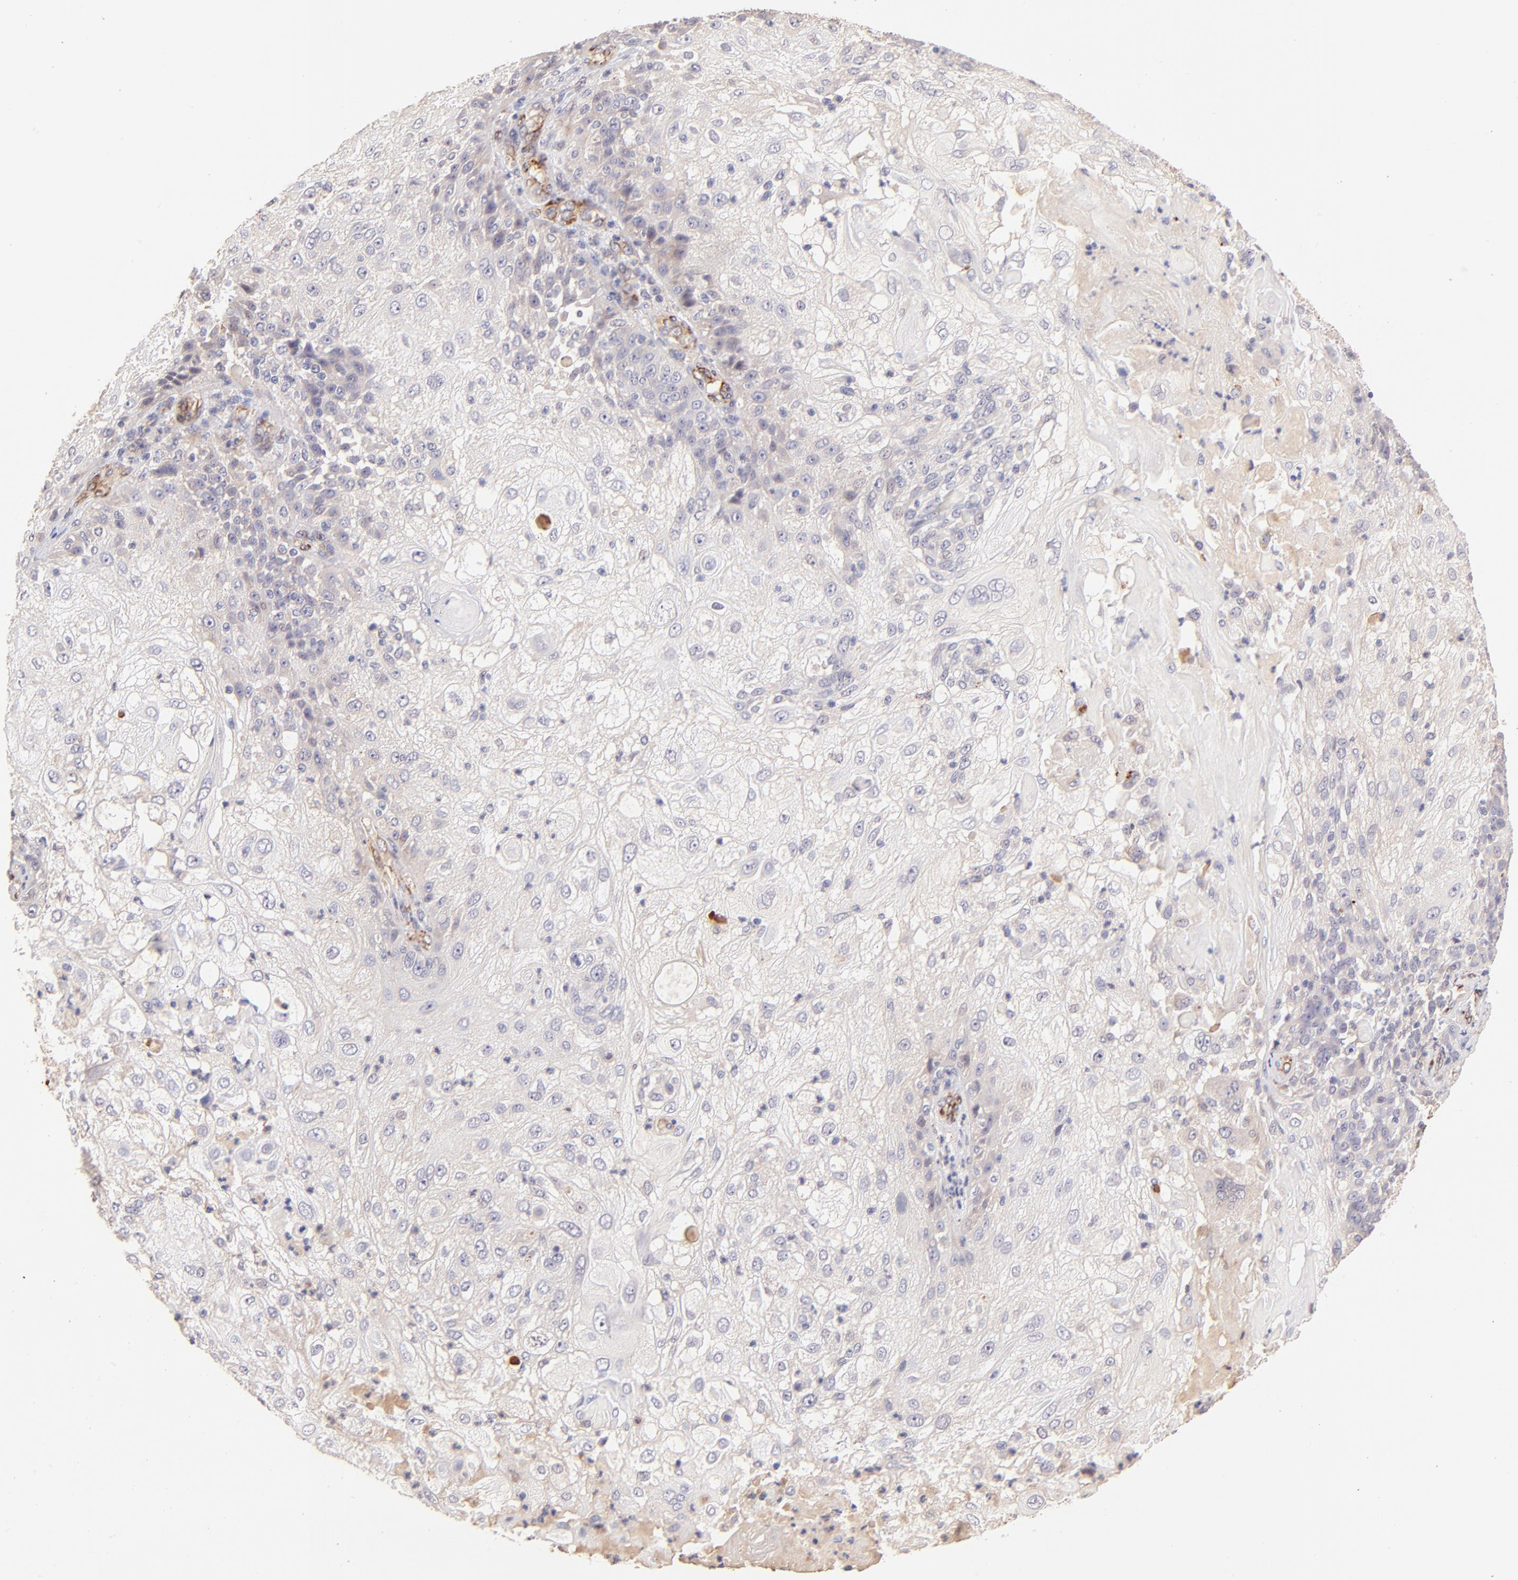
{"staining": {"intensity": "weak", "quantity": "<25%", "location": "cytoplasmic/membranous"}, "tissue": "skin cancer", "cell_type": "Tumor cells", "image_type": "cancer", "snomed": [{"axis": "morphology", "description": "Normal tissue, NOS"}, {"axis": "morphology", "description": "Squamous cell carcinoma, NOS"}, {"axis": "topography", "description": "Skin"}], "caption": "Human squamous cell carcinoma (skin) stained for a protein using immunohistochemistry (IHC) displays no staining in tumor cells.", "gene": "SPARC", "patient": {"sex": "female", "age": 83}}